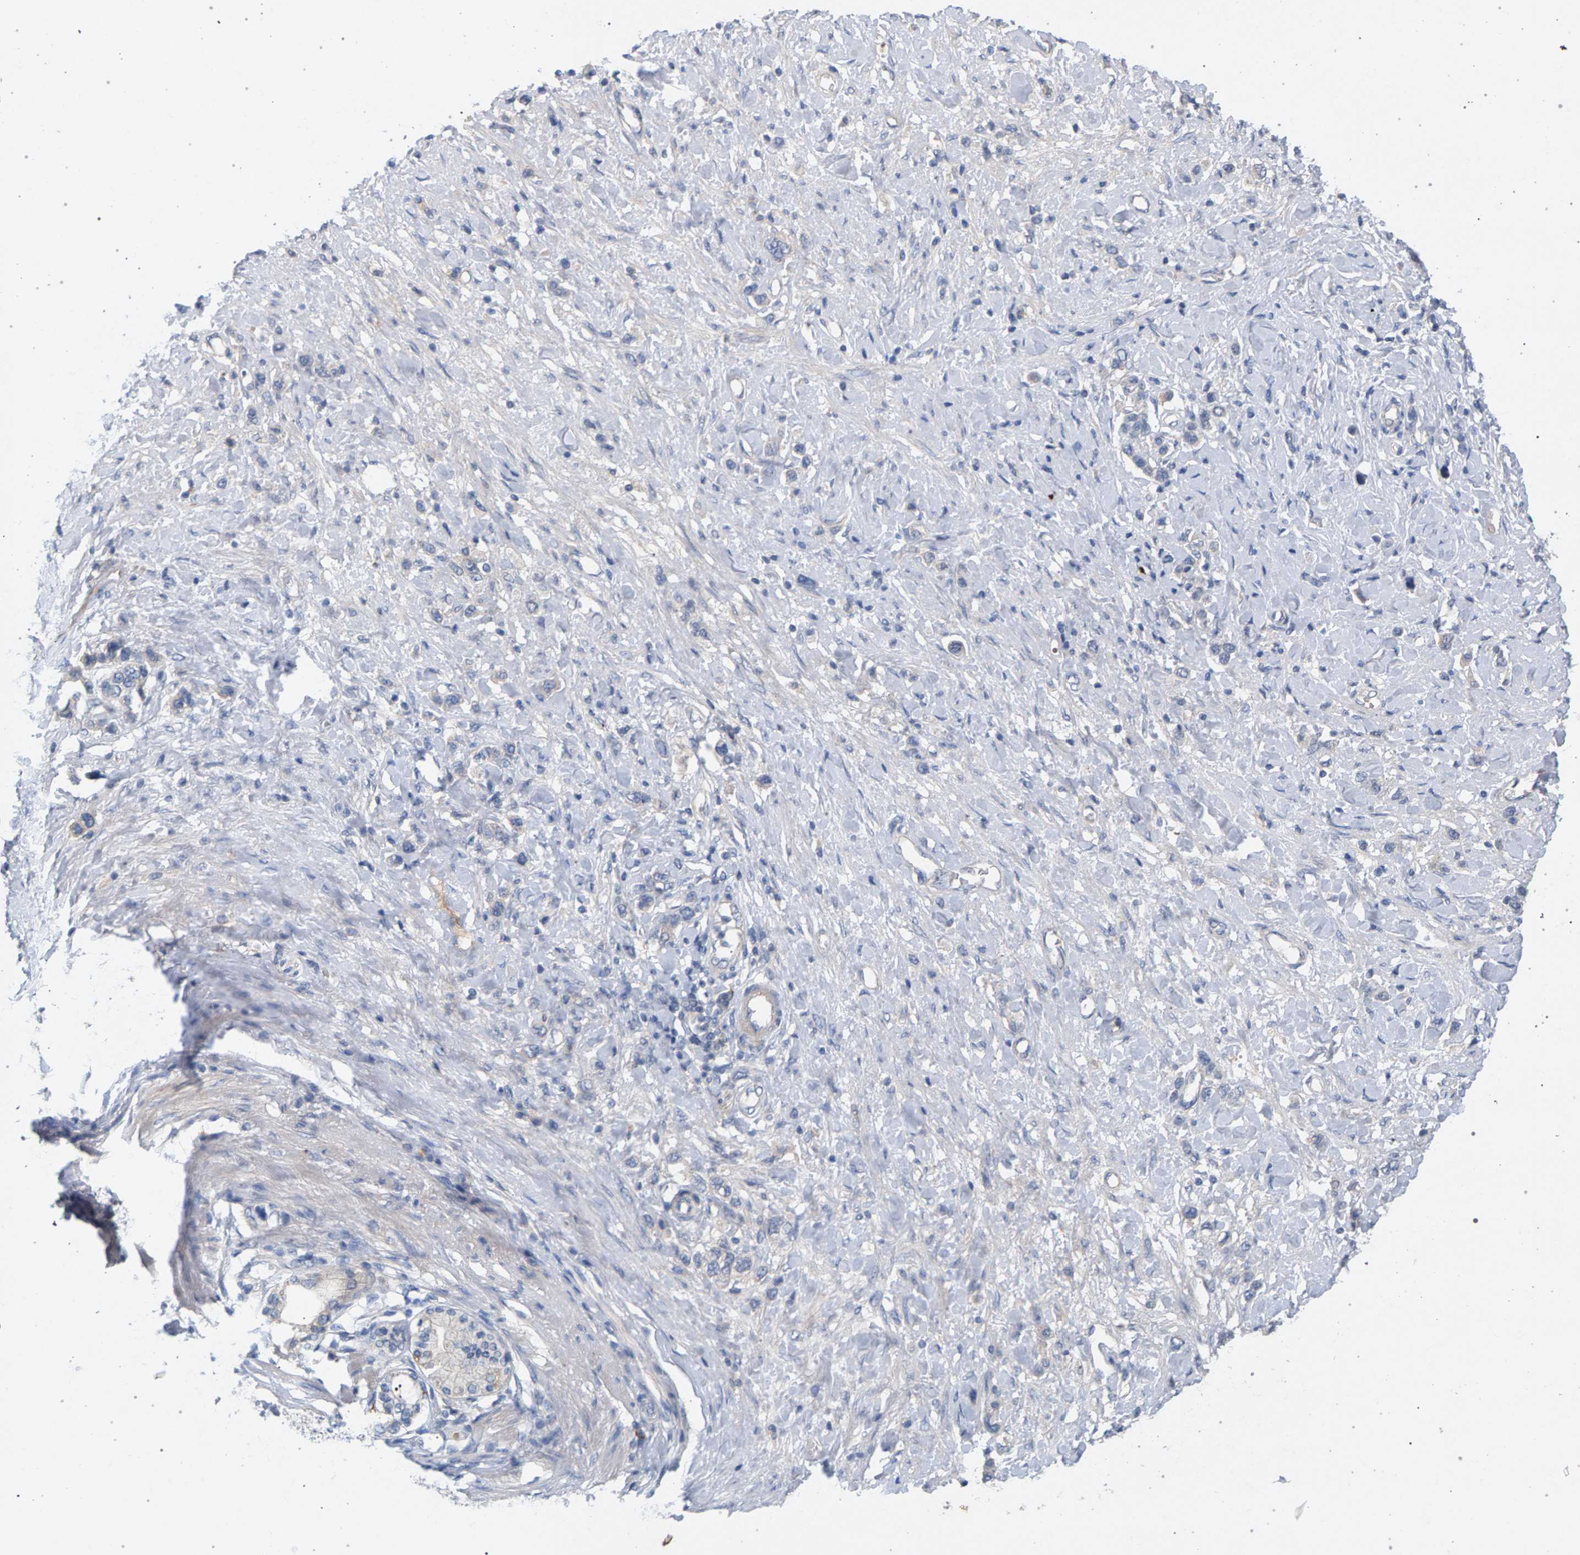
{"staining": {"intensity": "negative", "quantity": "none", "location": "none"}, "tissue": "stomach cancer", "cell_type": "Tumor cells", "image_type": "cancer", "snomed": [{"axis": "morphology", "description": "Adenocarcinoma, NOS"}, {"axis": "topography", "description": "Stomach"}], "caption": "Immunohistochemistry image of human adenocarcinoma (stomach) stained for a protein (brown), which reveals no expression in tumor cells.", "gene": "MAMDC2", "patient": {"sex": "female", "age": 65}}